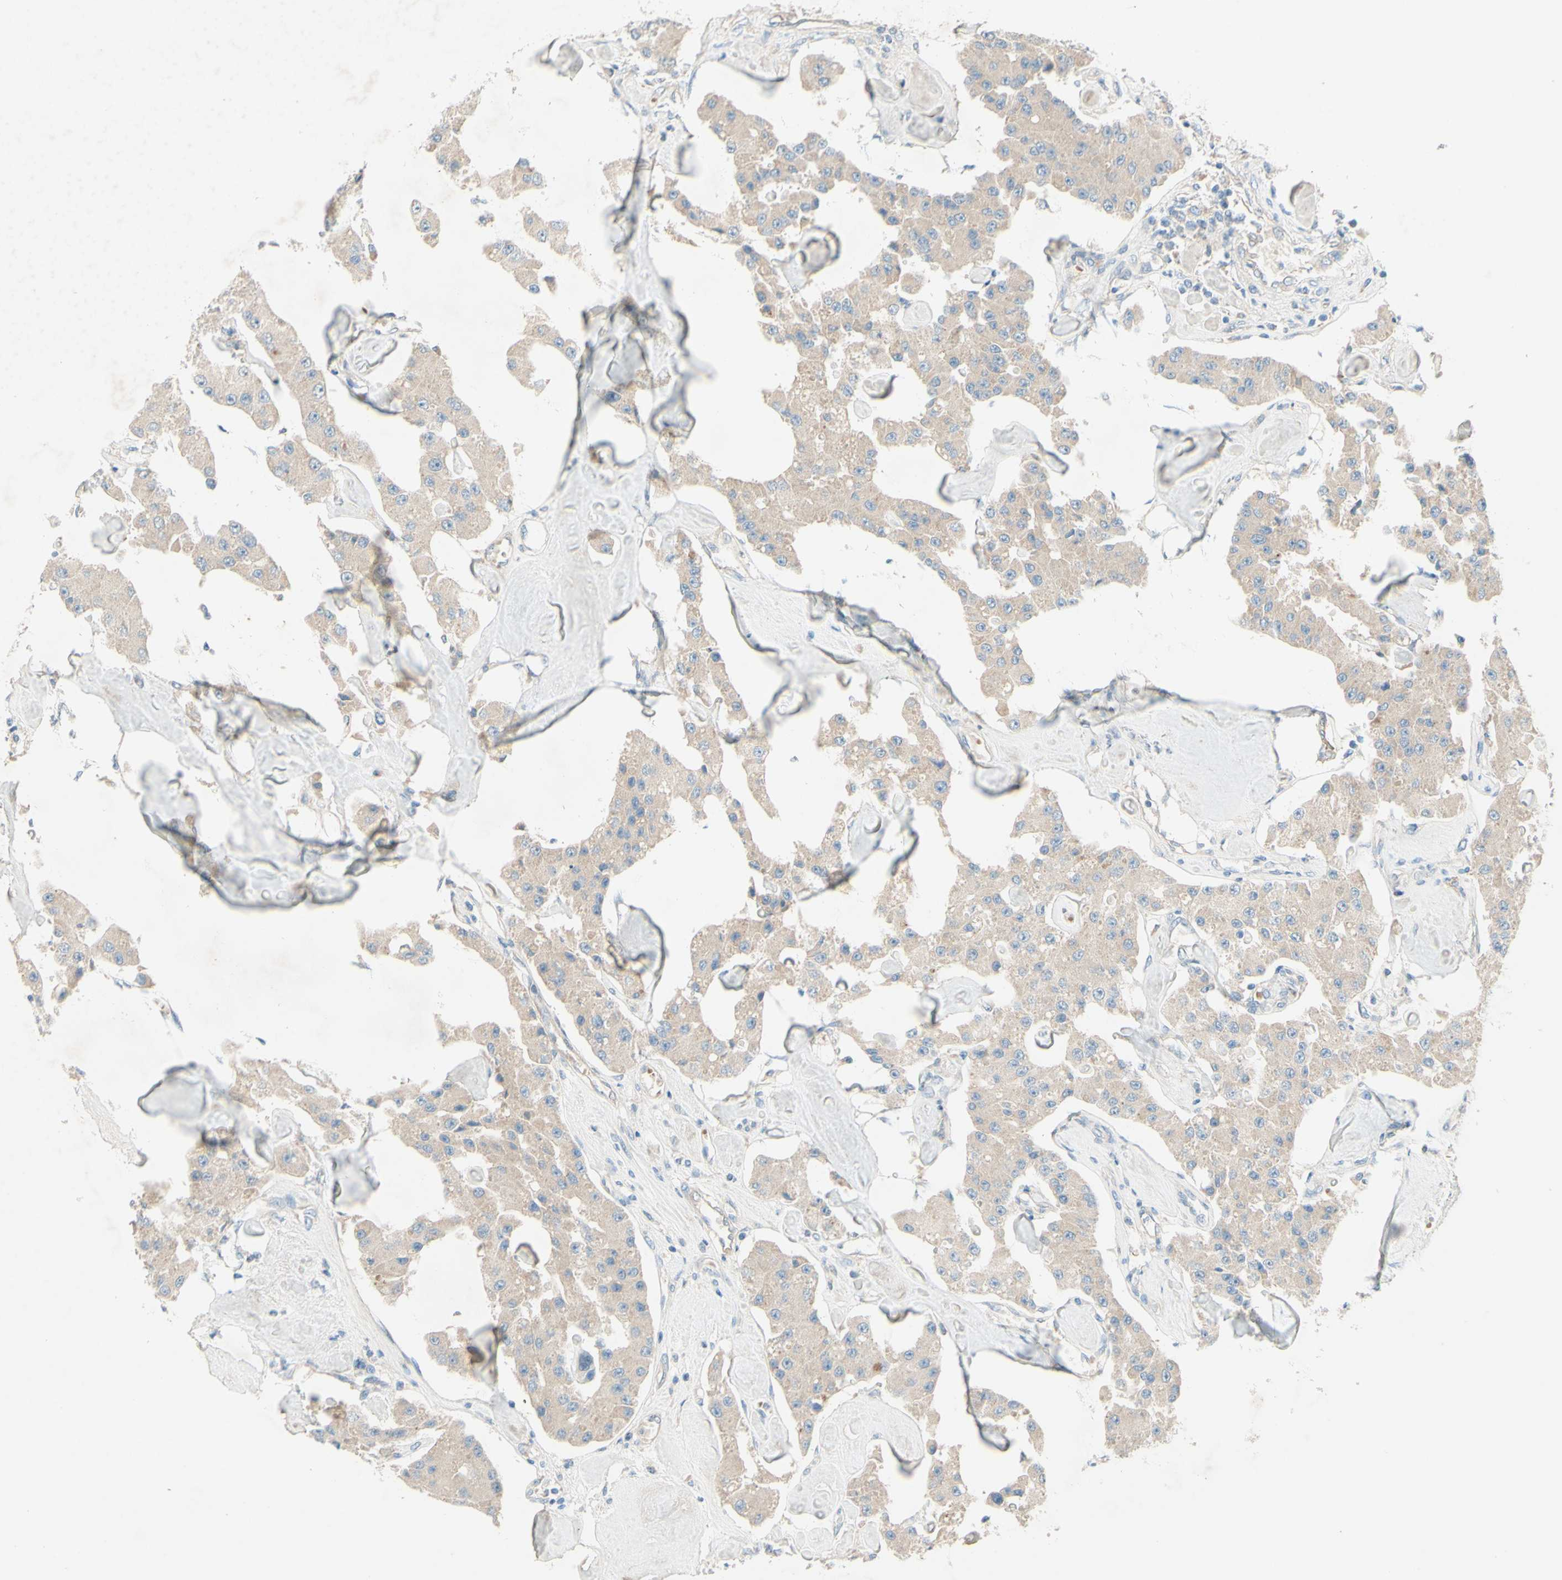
{"staining": {"intensity": "weak", "quantity": ">75%", "location": "cytoplasmic/membranous"}, "tissue": "carcinoid", "cell_type": "Tumor cells", "image_type": "cancer", "snomed": [{"axis": "morphology", "description": "Carcinoid, malignant, NOS"}, {"axis": "topography", "description": "Pancreas"}], "caption": "Tumor cells demonstrate low levels of weak cytoplasmic/membranous expression in approximately >75% of cells in carcinoid (malignant).", "gene": "IL2", "patient": {"sex": "male", "age": 41}}